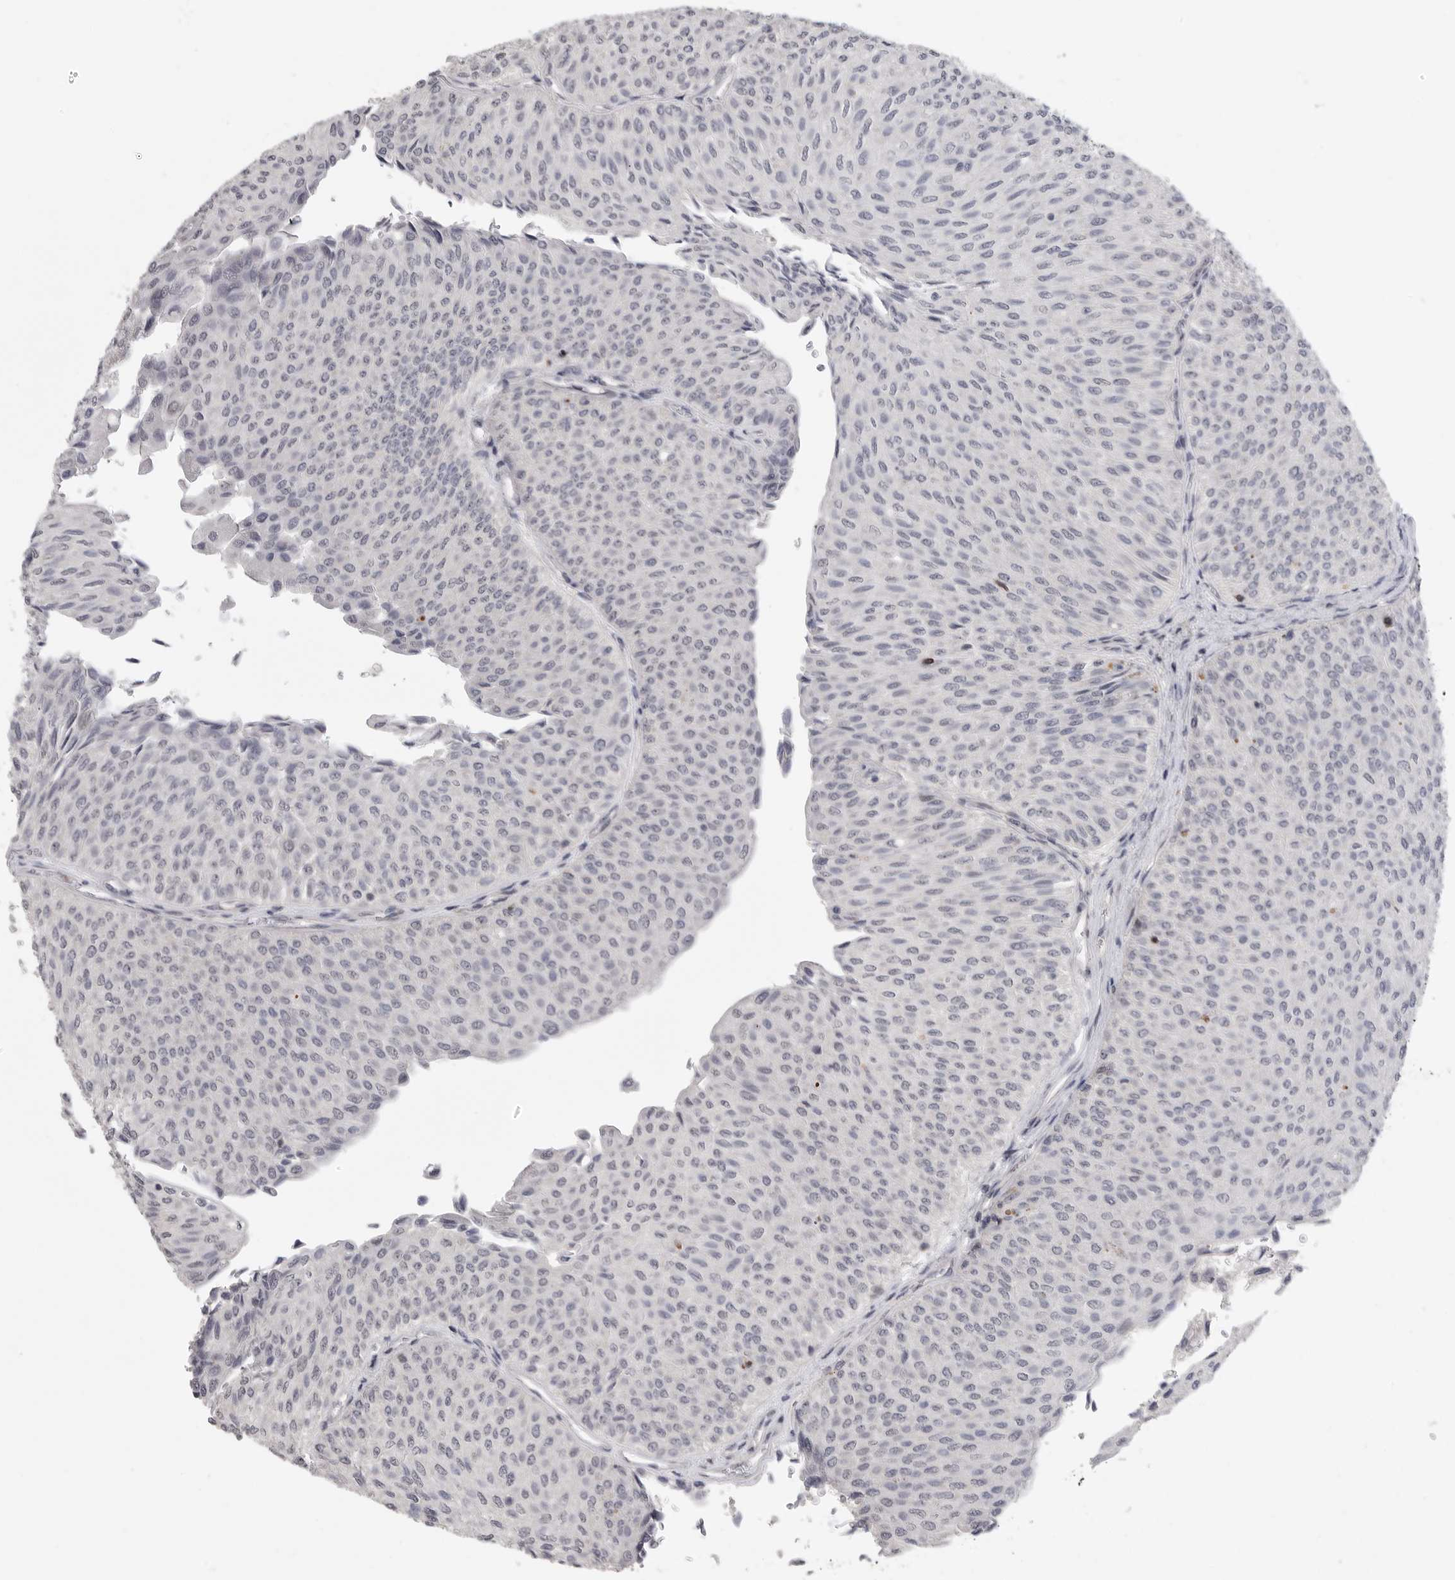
{"staining": {"intensity": "negative", "quantity": "none", "location": "none"}, "tissue": "urothelial cancer", "cell_type": "Tumor cells", "image_type": "cancer", "snomed": [{"axis": "morphology", "description": "Urothelial carcinoma, Low grade"}, {"axis": "topography", "description": "Urinary bladder"}], "caption": "A high-resolution image shows IHC staining of urothelial cancer, which exhibits no significant staining in tumor cells.", "gene": "FBXO43", "patient": {"sex": "male", "age": 78}}